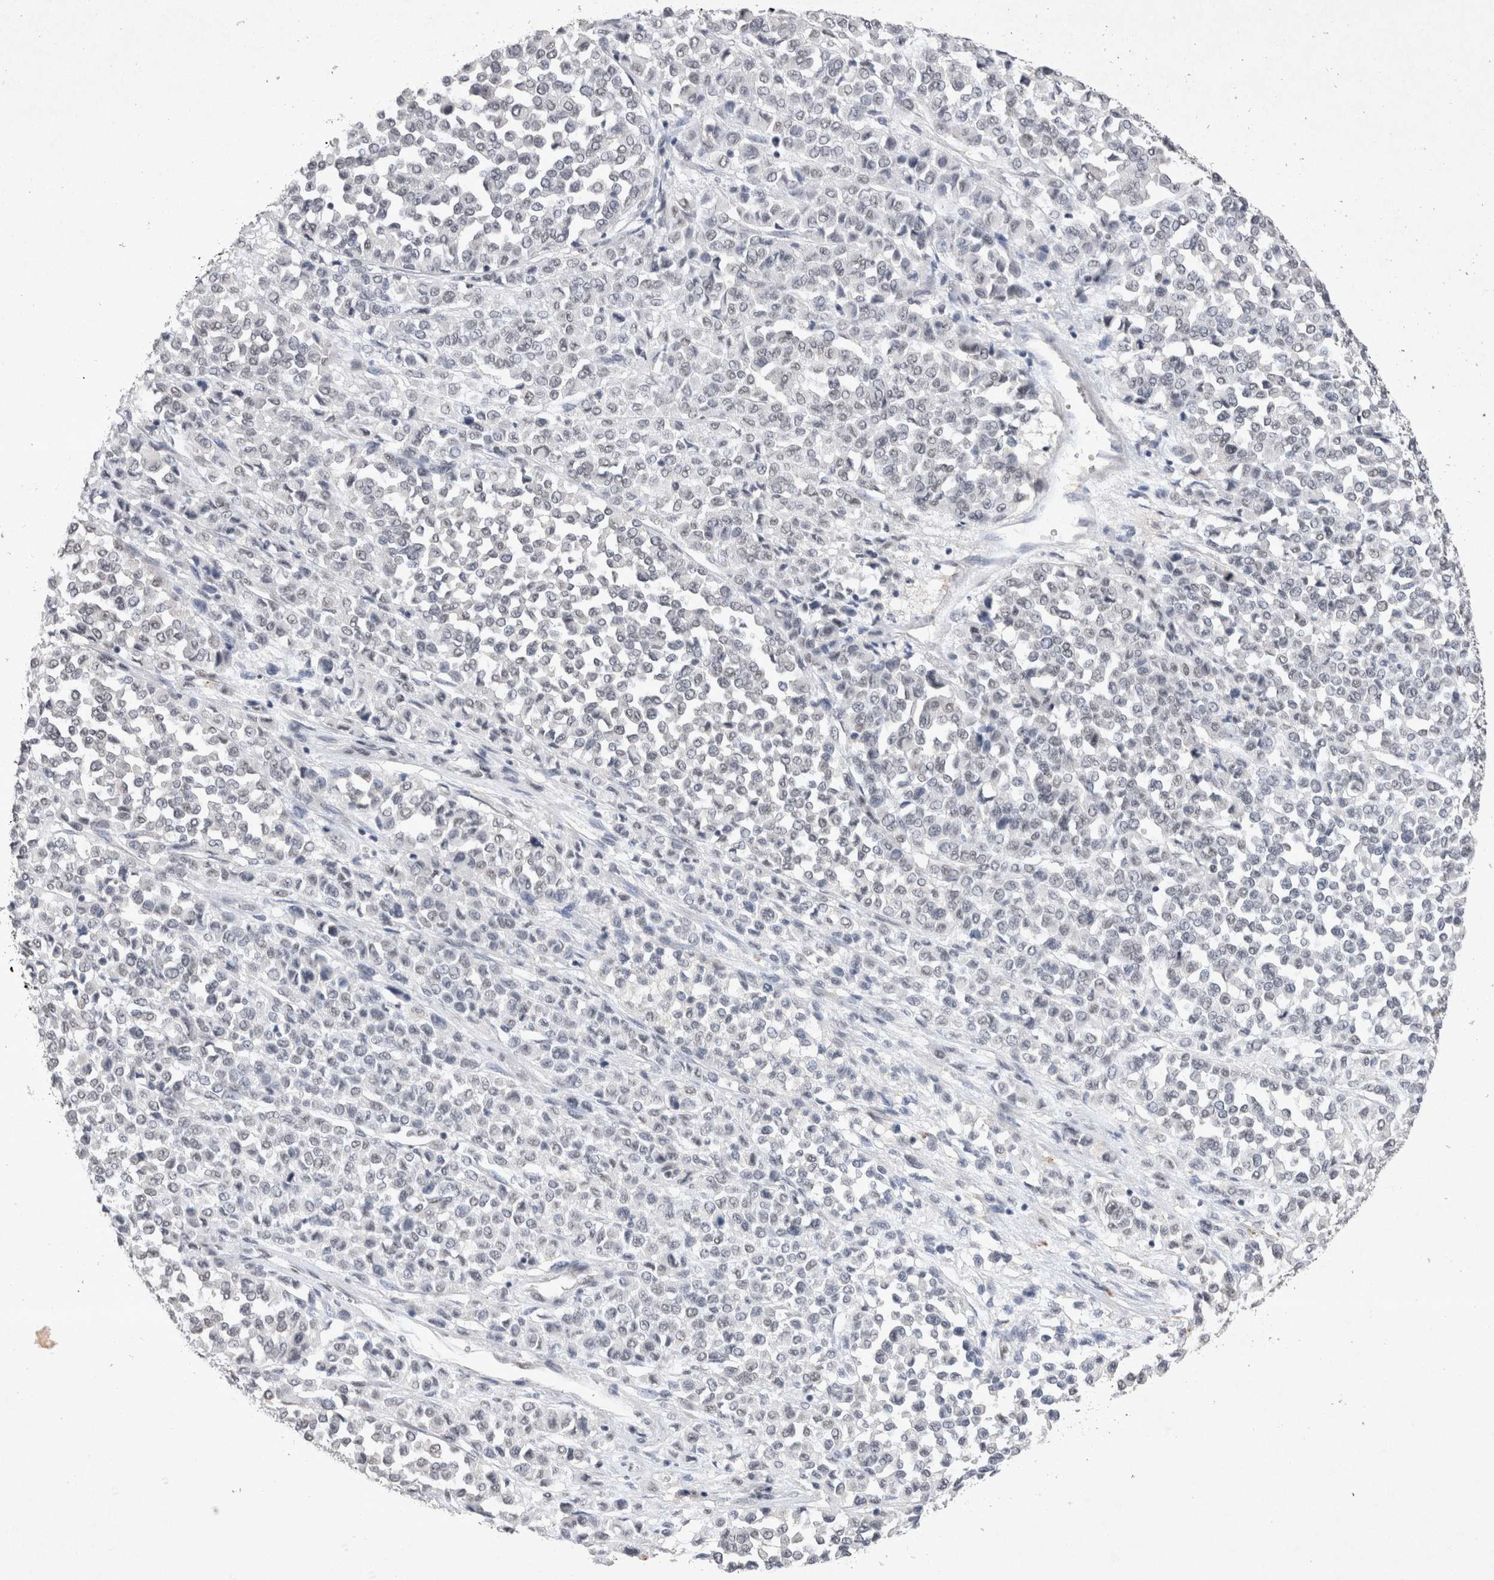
{"staining": {"intensity": "negative", "quantity": "none", "location": "none"}, "tissue": "melanoma", "cell_type": "Tumor cells", "image_type": "cancer", "snomed": [{"axis": "morphology", "description": "Malignant melanoma, Metastatic site"}, {"axis": "topography", "description": "Pancreas"}], "caption": "Immunohistochemical staining of melanoma exhibits no significant positivity in tumor cells. (DAB immunohistochemistry visualized using brightfield microscopy, high magnification).", "gene": "RBM6", "patient": {"sex": "female", "age": 30}}